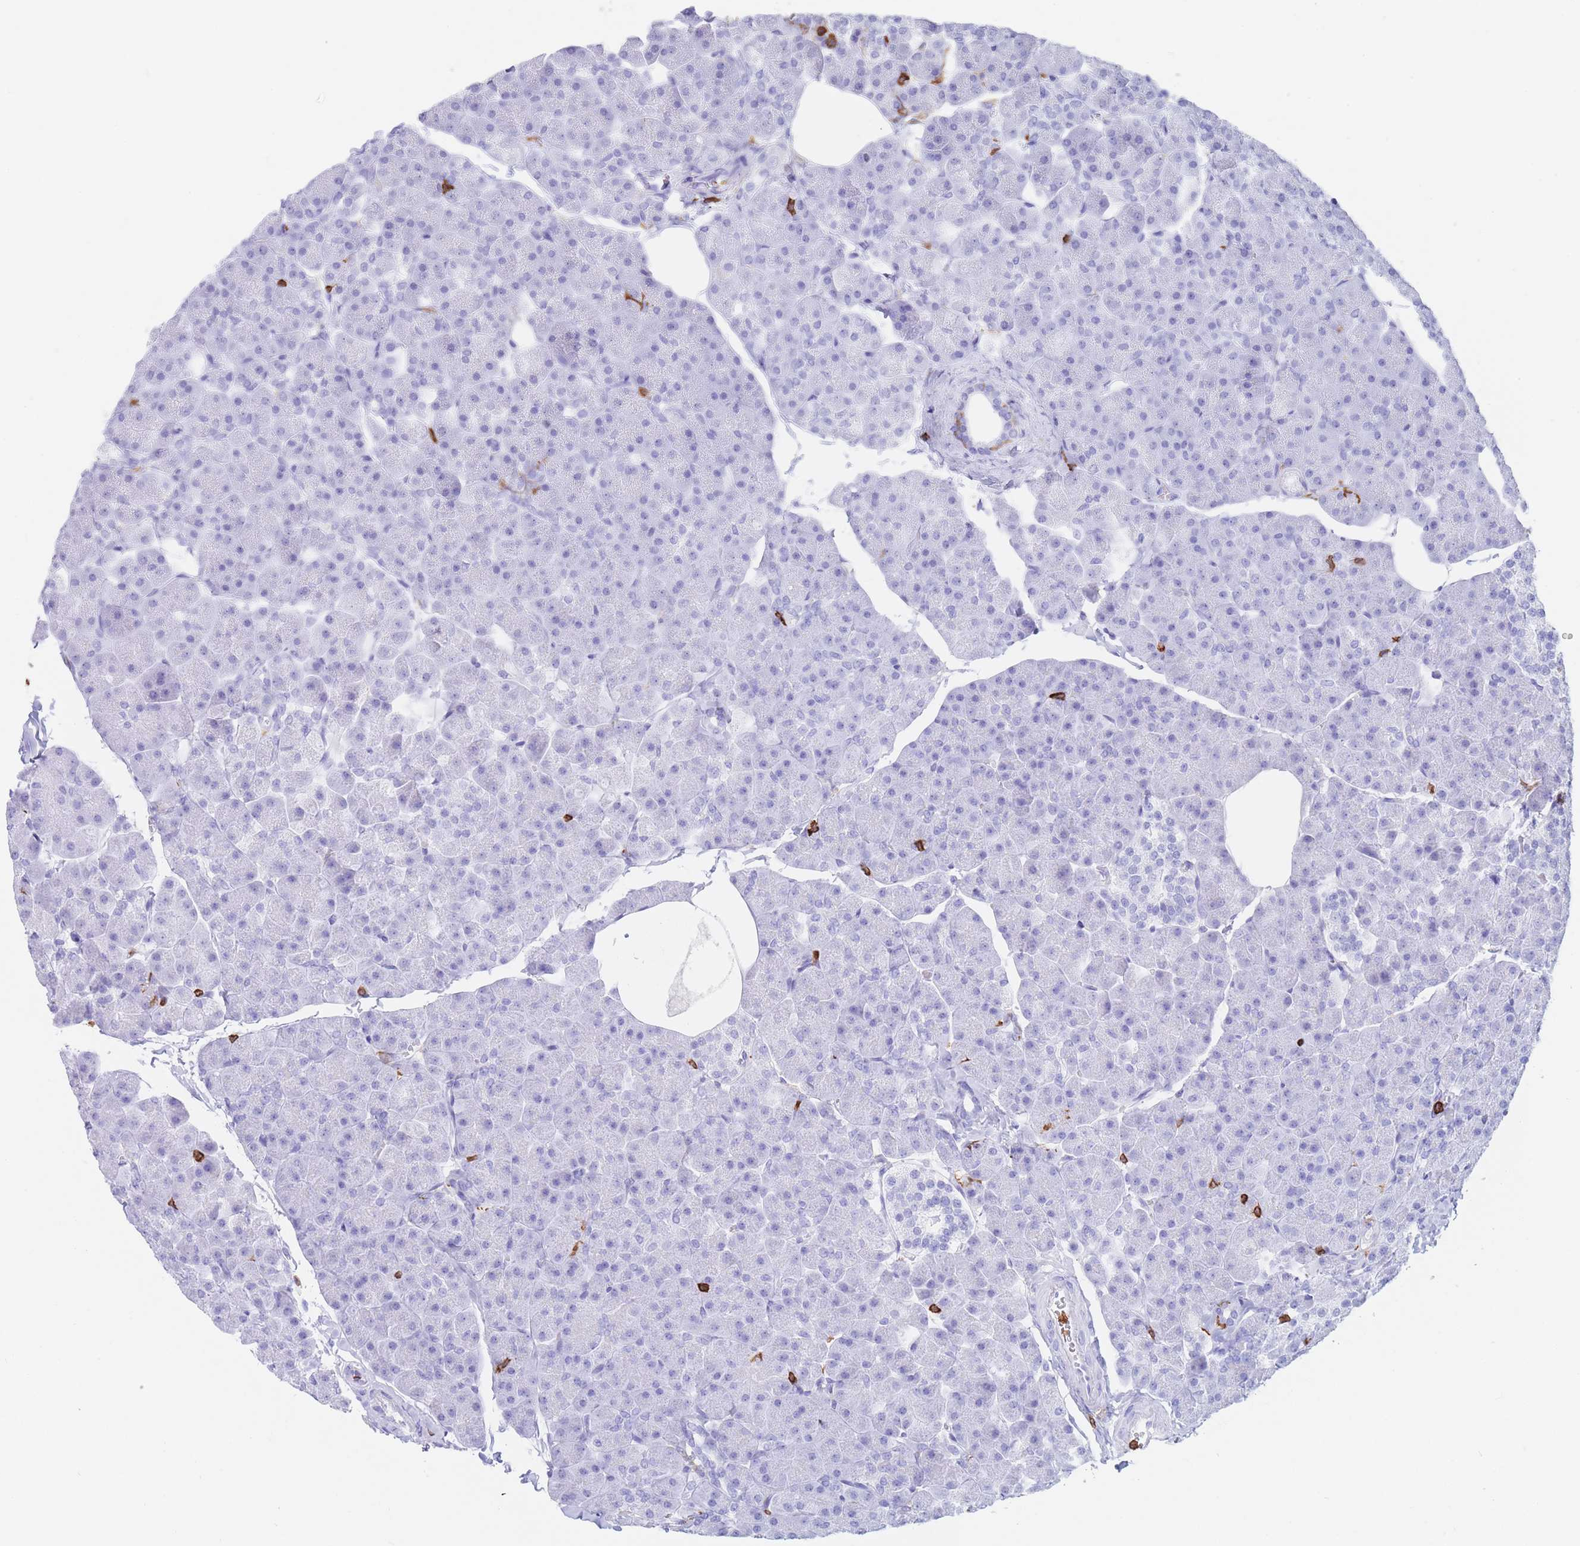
{"staining": {"intensity": "negative", "quantity": "none", "location": "none"}, "tissue": "pancreas", "cell_type": "Exocrine glandular cells", "image_type": "normal", "snomed": [{"axis": "morphology", "description": "Normal tissue, NOS"}, {"axis": "topography", "description": "Pancreas"}], "caption": "This is an IHC histopathology image of benign pancreas. There is no staining in exocrine glandular cells.", "gene": "CORO1A", "patient": {"sex": "male", "age": 35}}